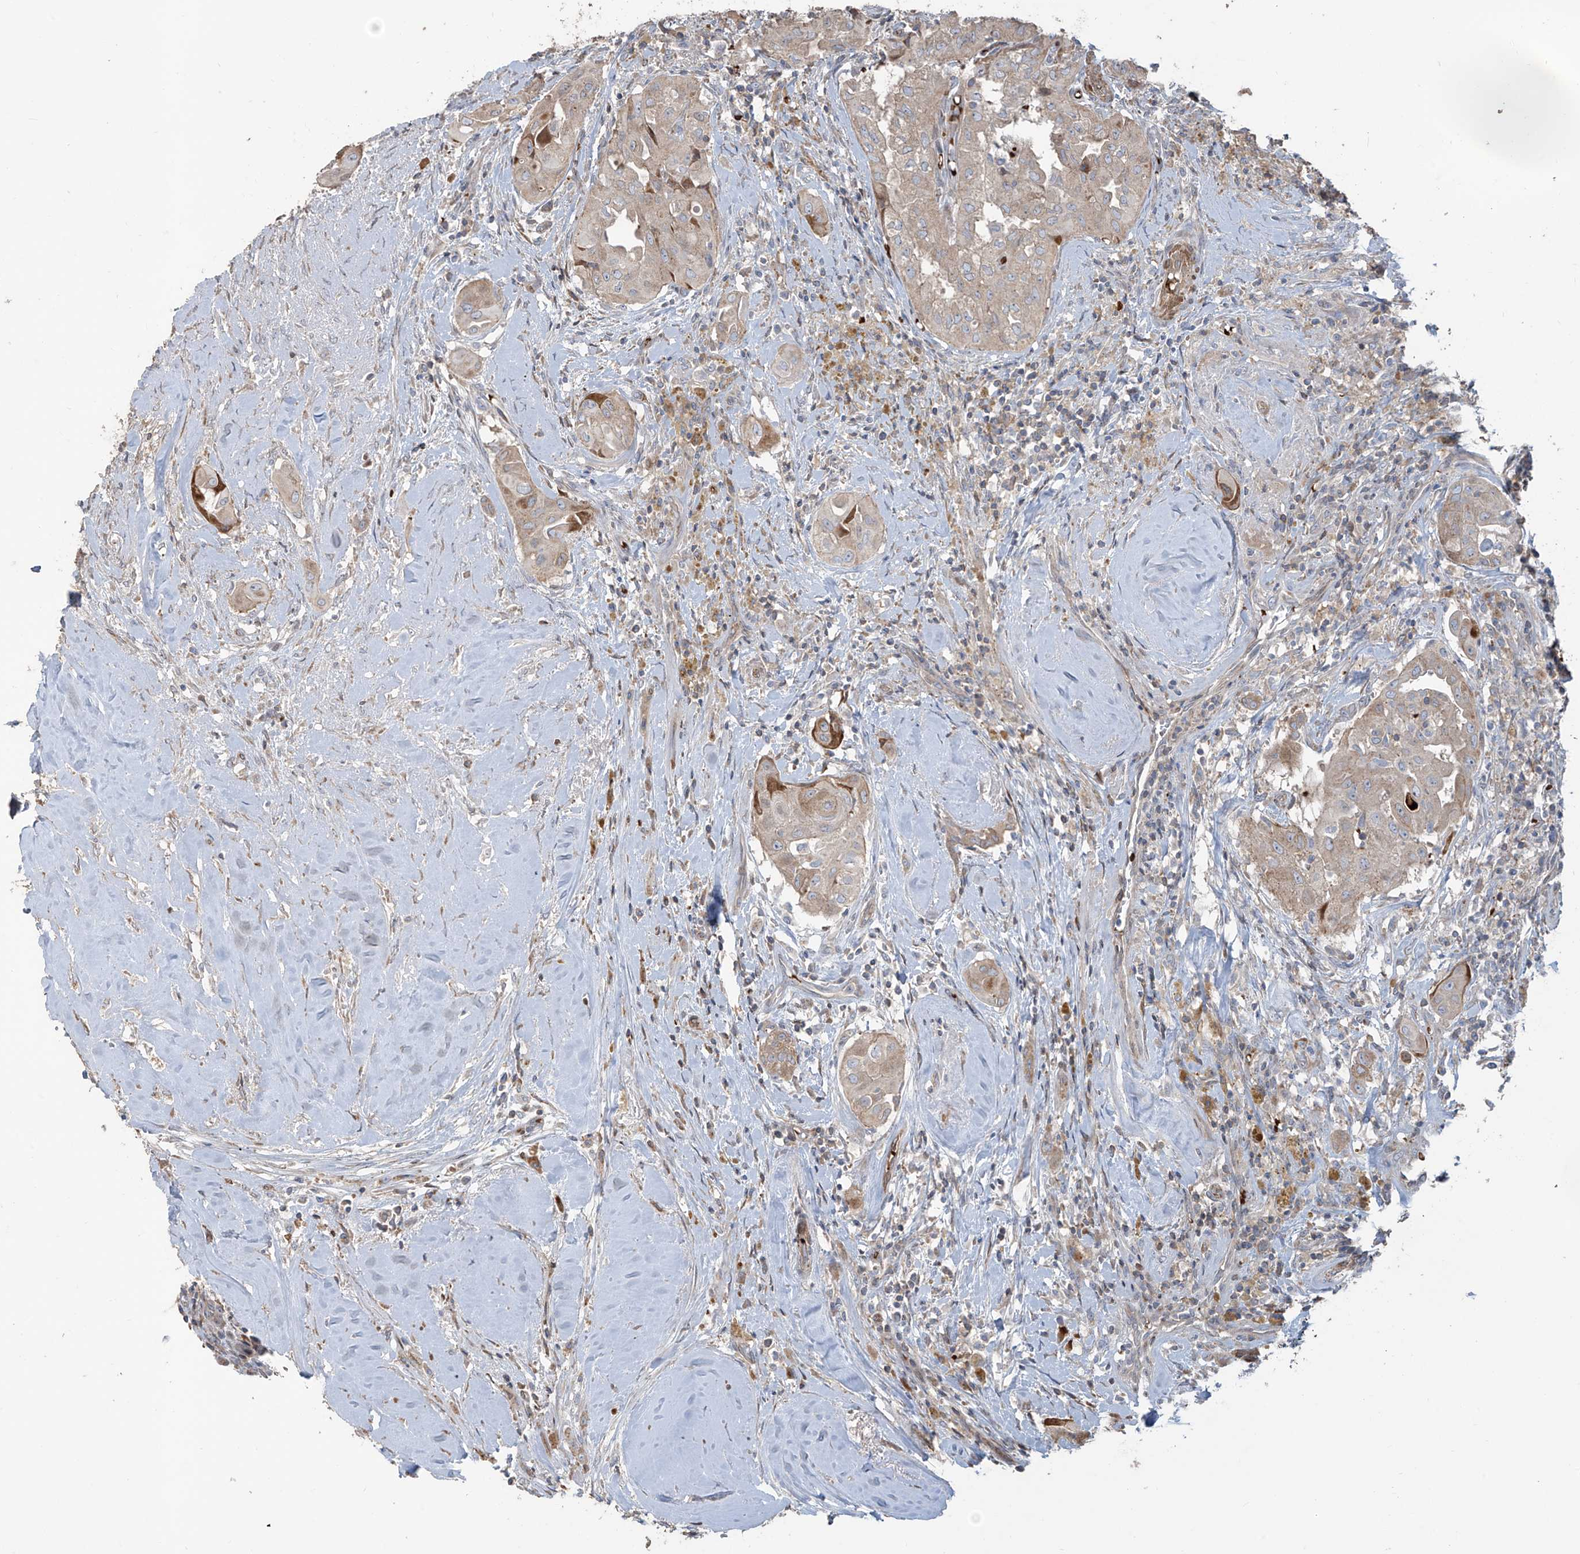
{"staining": {"intensity": "moderate", "quantity": "<25%", "location": "cytoplasmic/membranous"}, "tissue": "thyroid cancer", "cell_type": "Tumor cells", "image_type": "cancer", "snomed": [{"axis": "morphology", "description": "Papillary adenocarcinoma, NOS"}, {"axis": "topography", "description": "Thyroid gland"}], "caption": "Immunohistochemistry (IHC) micrograph of neoplastic tissue: thyroid cancer (papillary adenocarcinoma) stained using immunohistochemistry (IHC) exhibits low levels of moderate protein expression localized specifically in the cytoplasmic/membranous of tumor cells, appearing as a cytoplasmic/membranous brown color.", "gene": "ABTB1", "patient": {"sex": "female", "age": 59}}